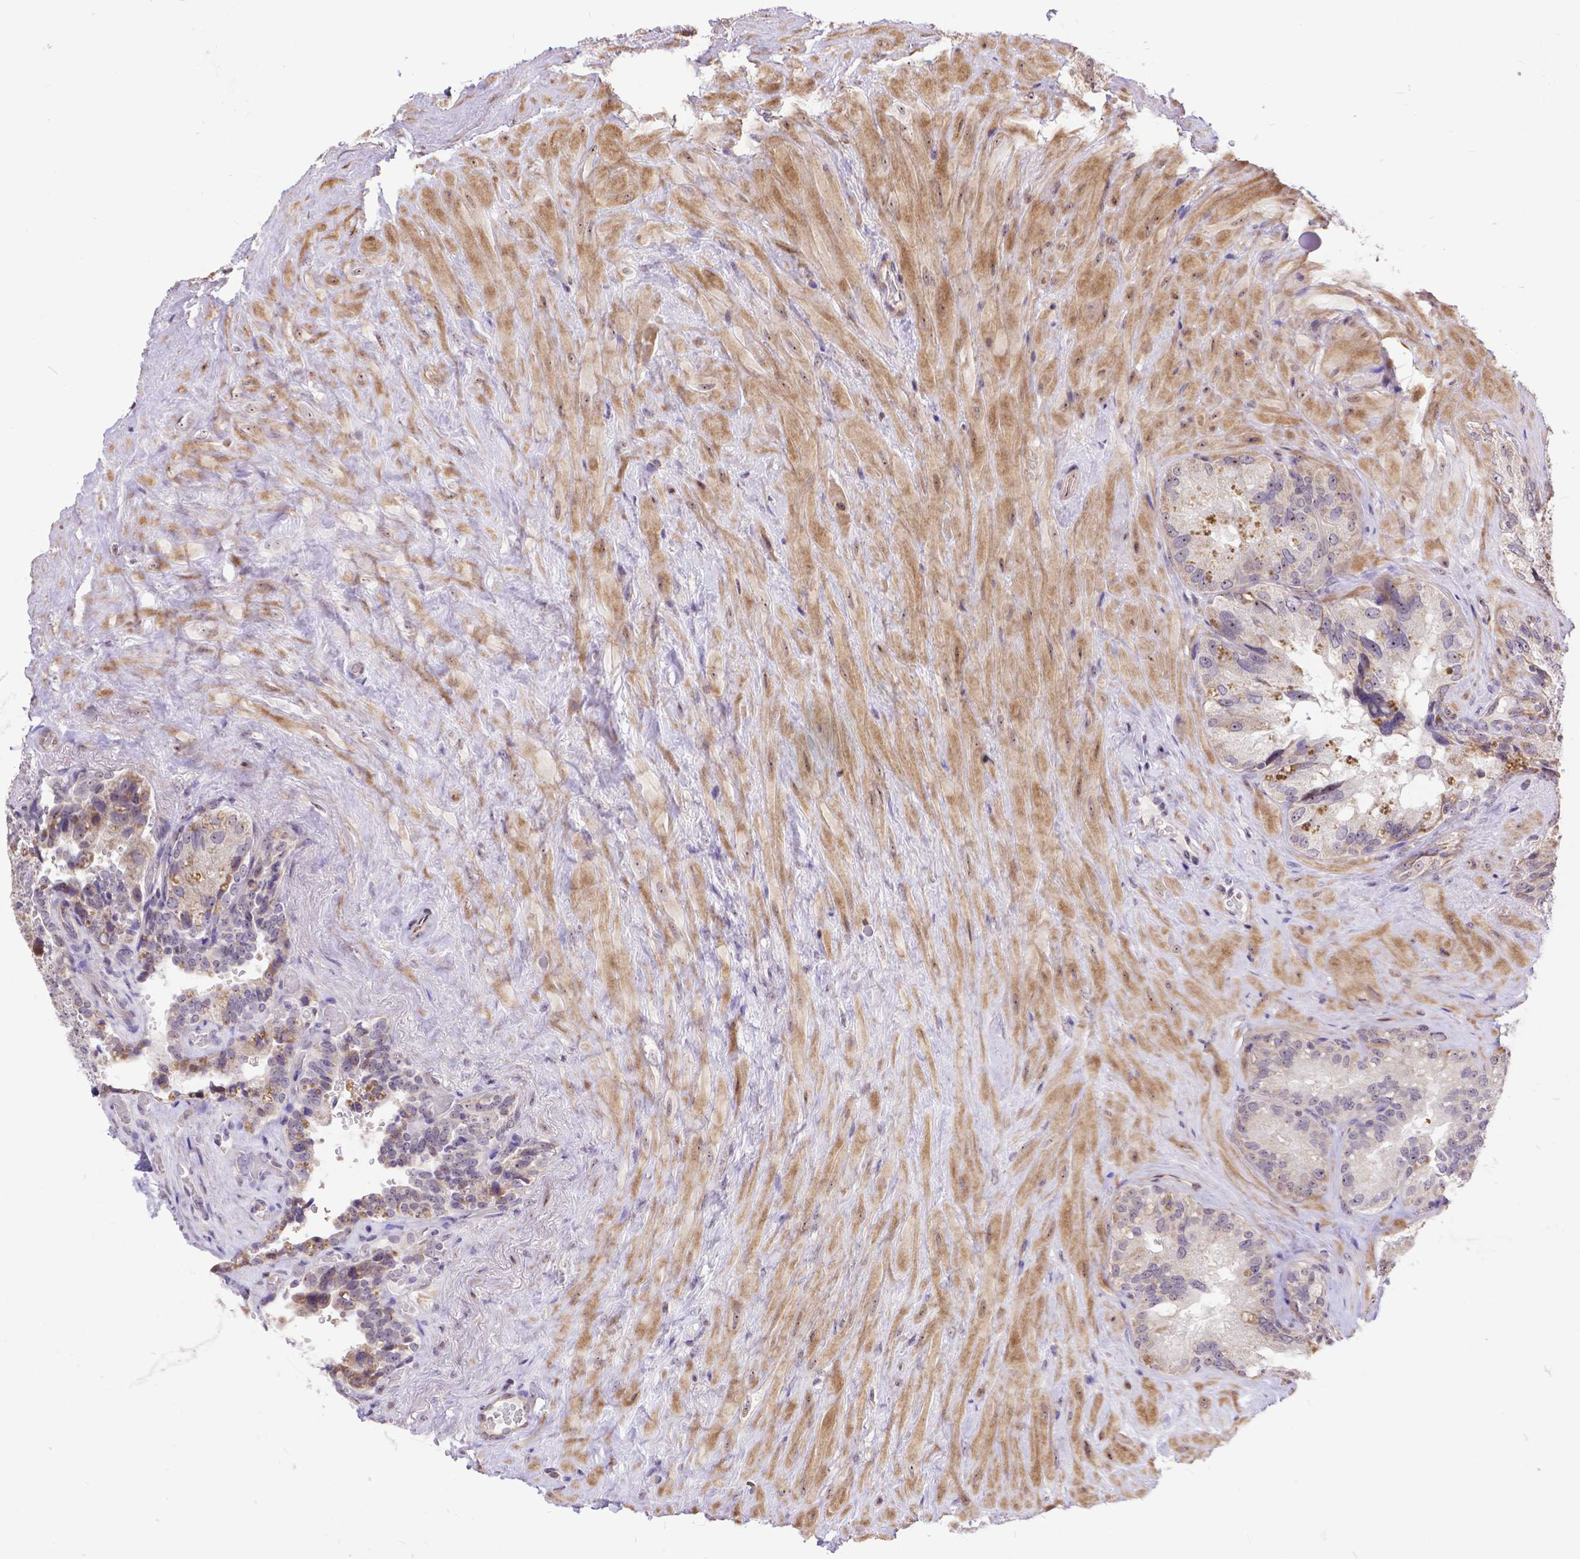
{"staining": {"intensity": "moderate", "quantity": "<25%", "location": "nuclear"}, "tissue": "seminal vesicle", "cell_type": "Glandular cells", "image_type": "normal", "snomed": [{"axis": "morphology", "description": "Normal tissue, NOS"}, {"axis": "topography", "description": "Seminal veicle"}], "caption": "Immunohistochemistry histopathology image of benign human seminal vesicle stained for a protein (brown), which displays low levels of moderate nuclear staining in approximately <25% of glandular cells.", "gene": "TMEM135", "patient": {"sex": "male", "age": 69}}